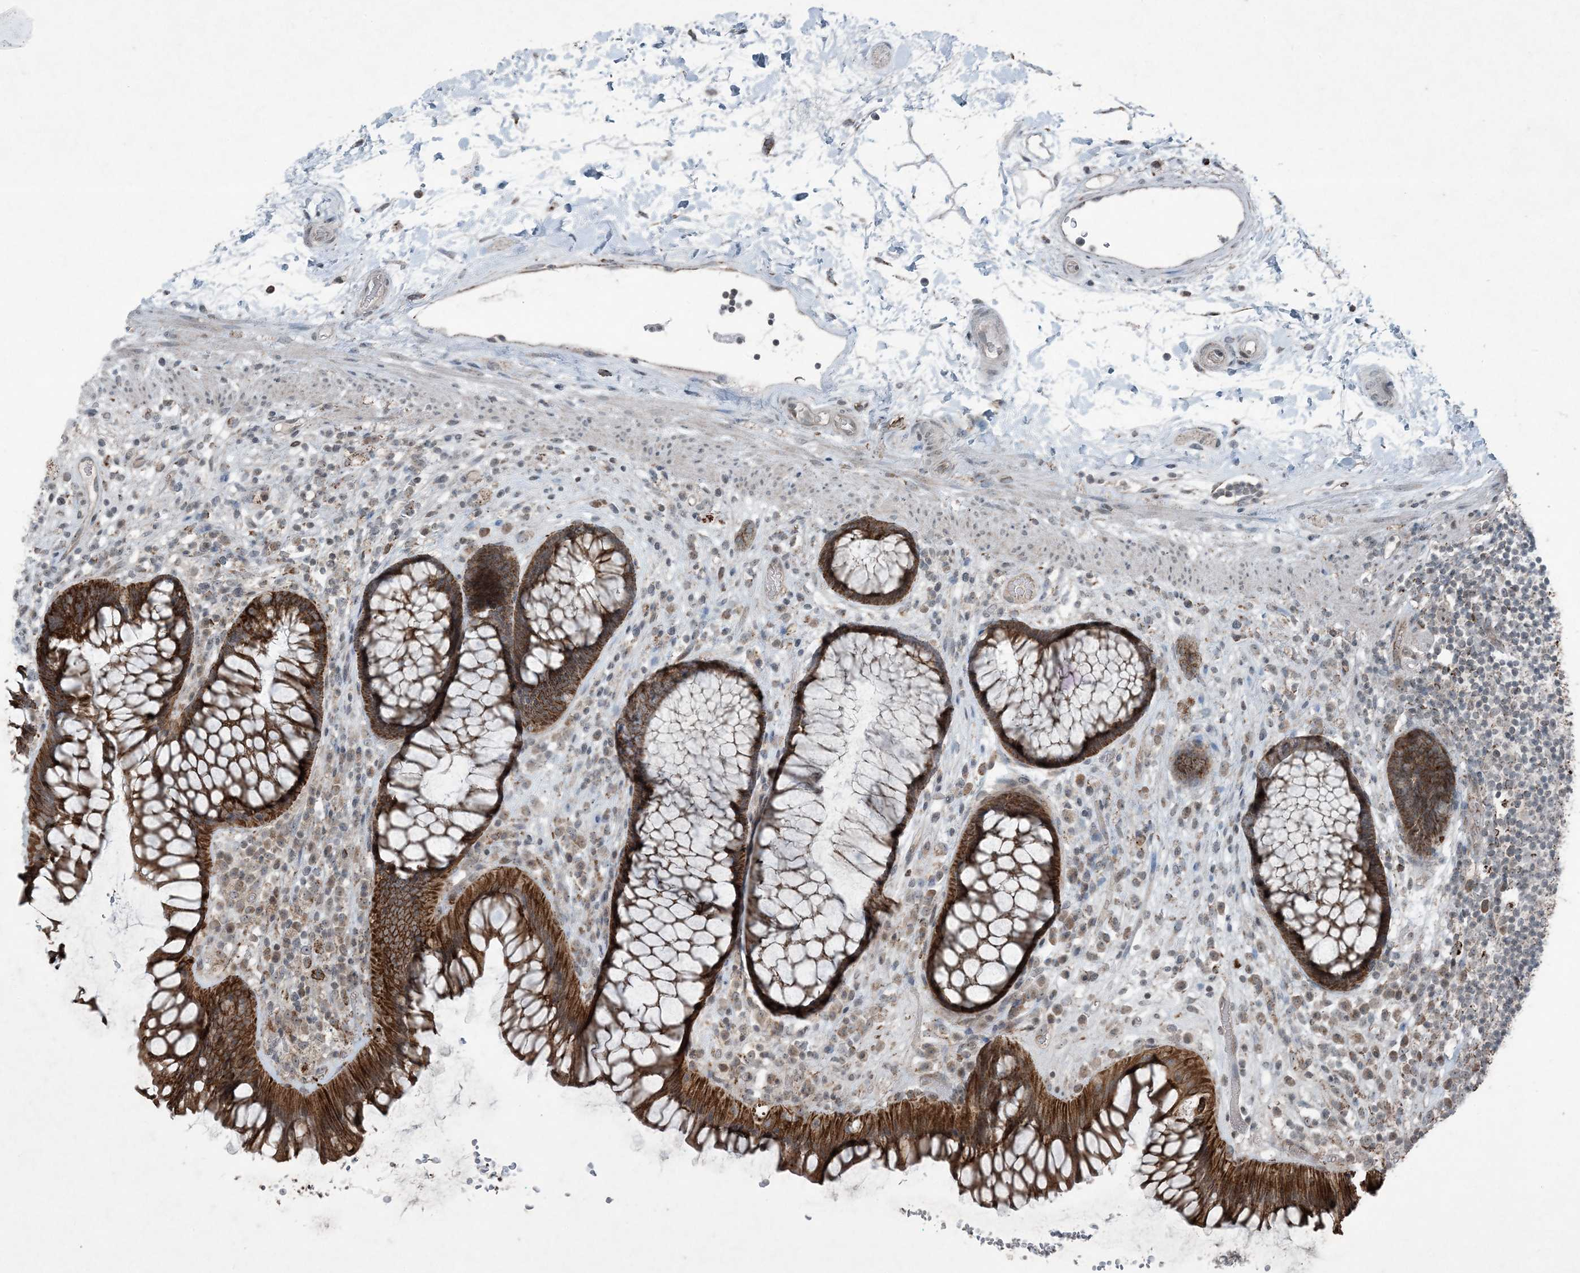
{"staining": {"intensity": "moderate", "quantity": ">75%", "location": "cytoplasmic/membranous"}, "tissue": "rectum", "cell_type": "Glandular cells", "image_type": "normal", "snomed": [{"axis": "morphology", "description": "Normal tissue, NOS"}, {"axis": "topography", "description": "Rectum"}], "caption": "Immunohistochemistry (IHC) (DAB) staining of benign human rectum exhibits moderate cytoplasmic/membranous protein staining in approximately >75% of glandular cells.", "gene": "PC", "patient": {"sex": "male", "age": 51}}